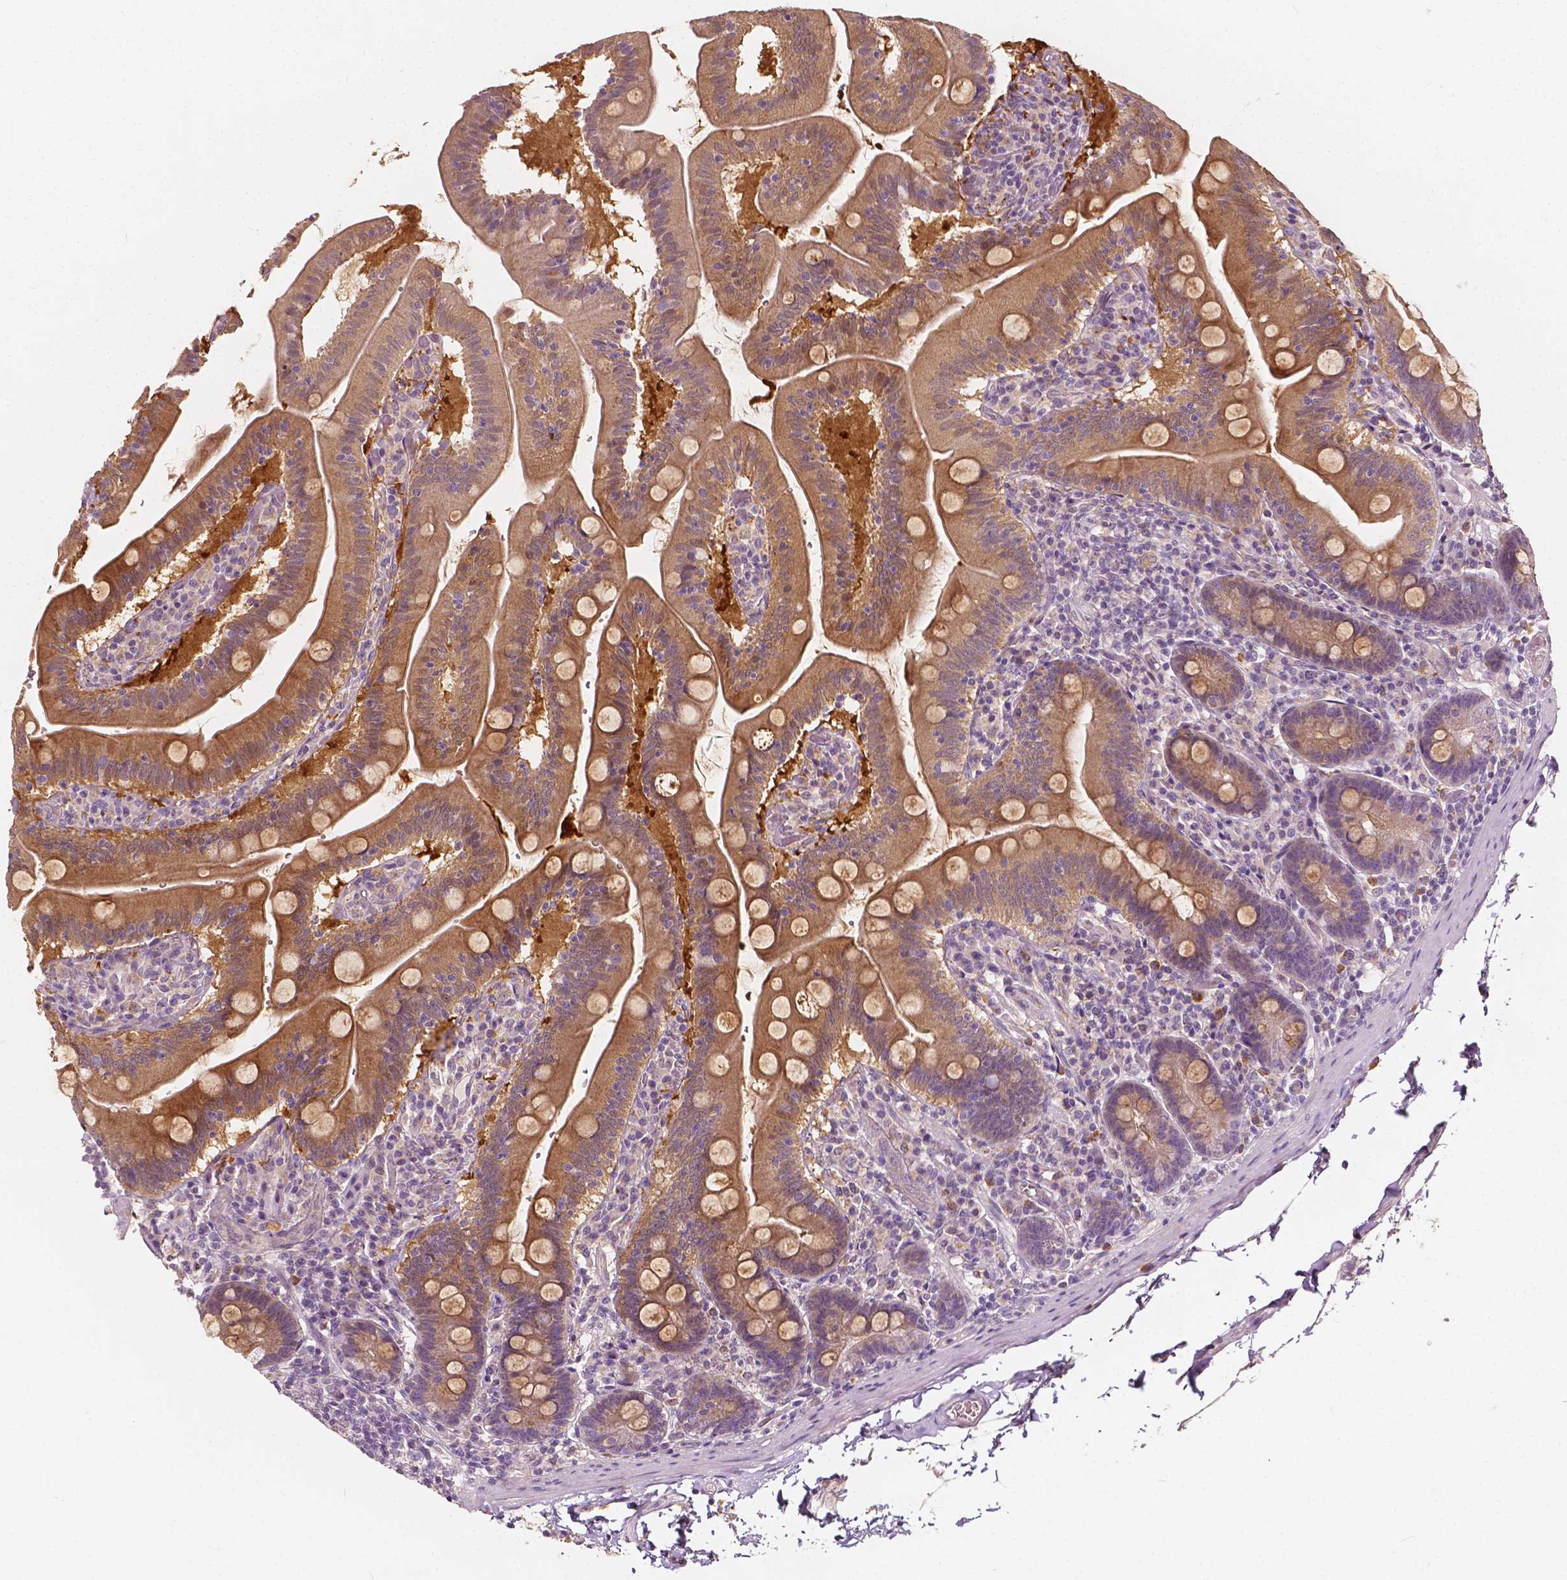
{"staining": {"intensity": "moderate", "quantity": ">75%", "location": "cytoplasmic/membranous"}, "tissue": "small intestine", "cell_type": "Glandular cells", "image_type": "normal", "snomed": [{"axis": "morphology", "description": "Normal tissue, NOS"}, {"axis": "topography", "description": "Small intestine"}], "caption": "Immunohistochemical staining of normal small intestine shows moderate cytoplasmic/membranous protein positivity in about >75% of glandular cells.", "gene": "NPC1L1", "patient": {"sex": "male", "age": 37}}